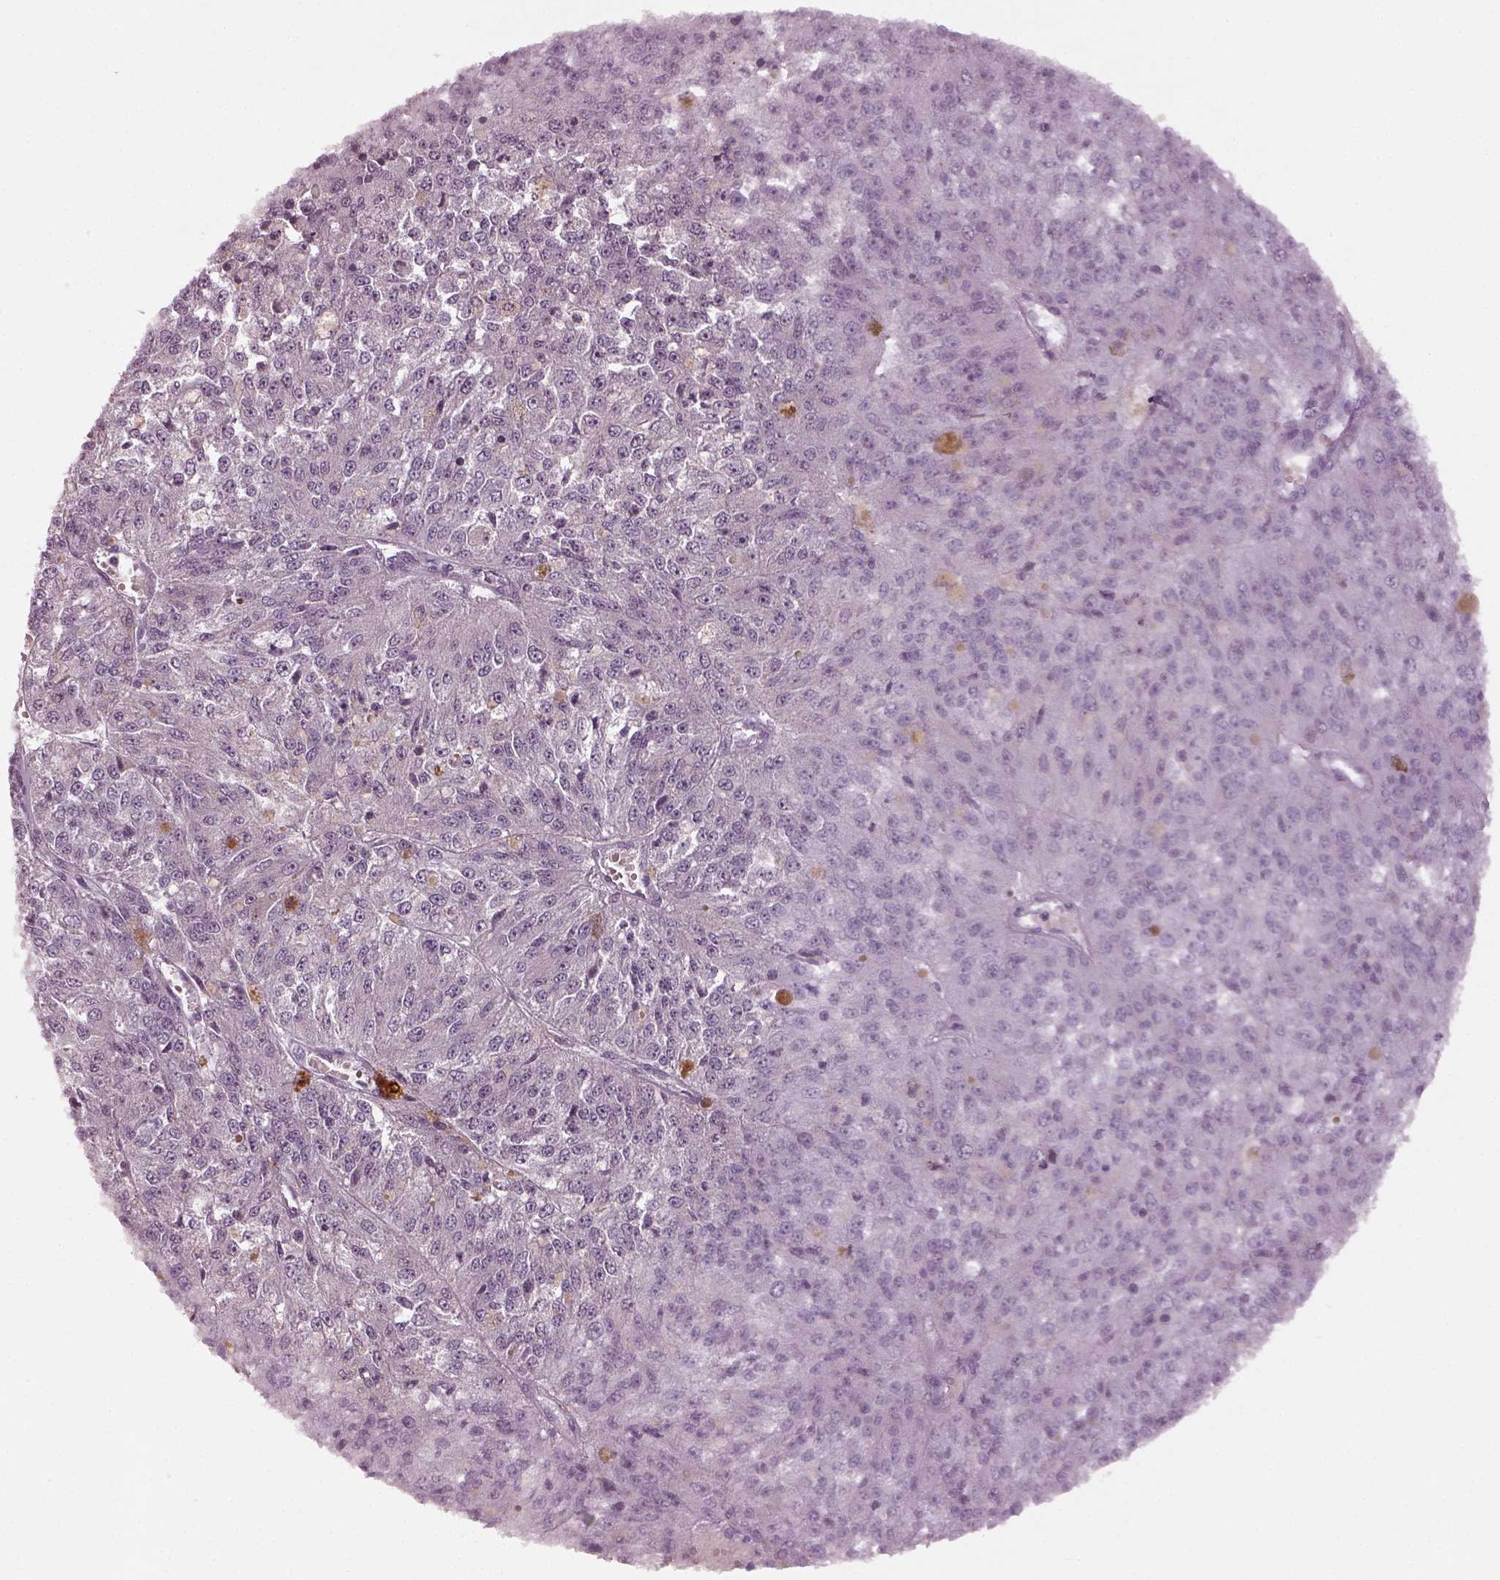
{"staining": {"intensity": "negative", "quantity": "none", "location": "none"}, "tissue": "melanoma", "cell_type": "Tumor cells", "image_type": "cancer", "snomed": [{"axis": "morphology", "description": "Malignant melanoma, Metastatic site"}, {"axis": "topography", "description": "Lymph node"}], "caption": "Immunohistochemistry of melanoma exhibits no expression in tumor cells. (DAB (3,3'-diaminobenzidine) immunohistochemistry (IHC) visualized using brightfield microscopy, high magnification).", "gene": "SPATA6L", "patient": {"sex": "female", "age": 64}}